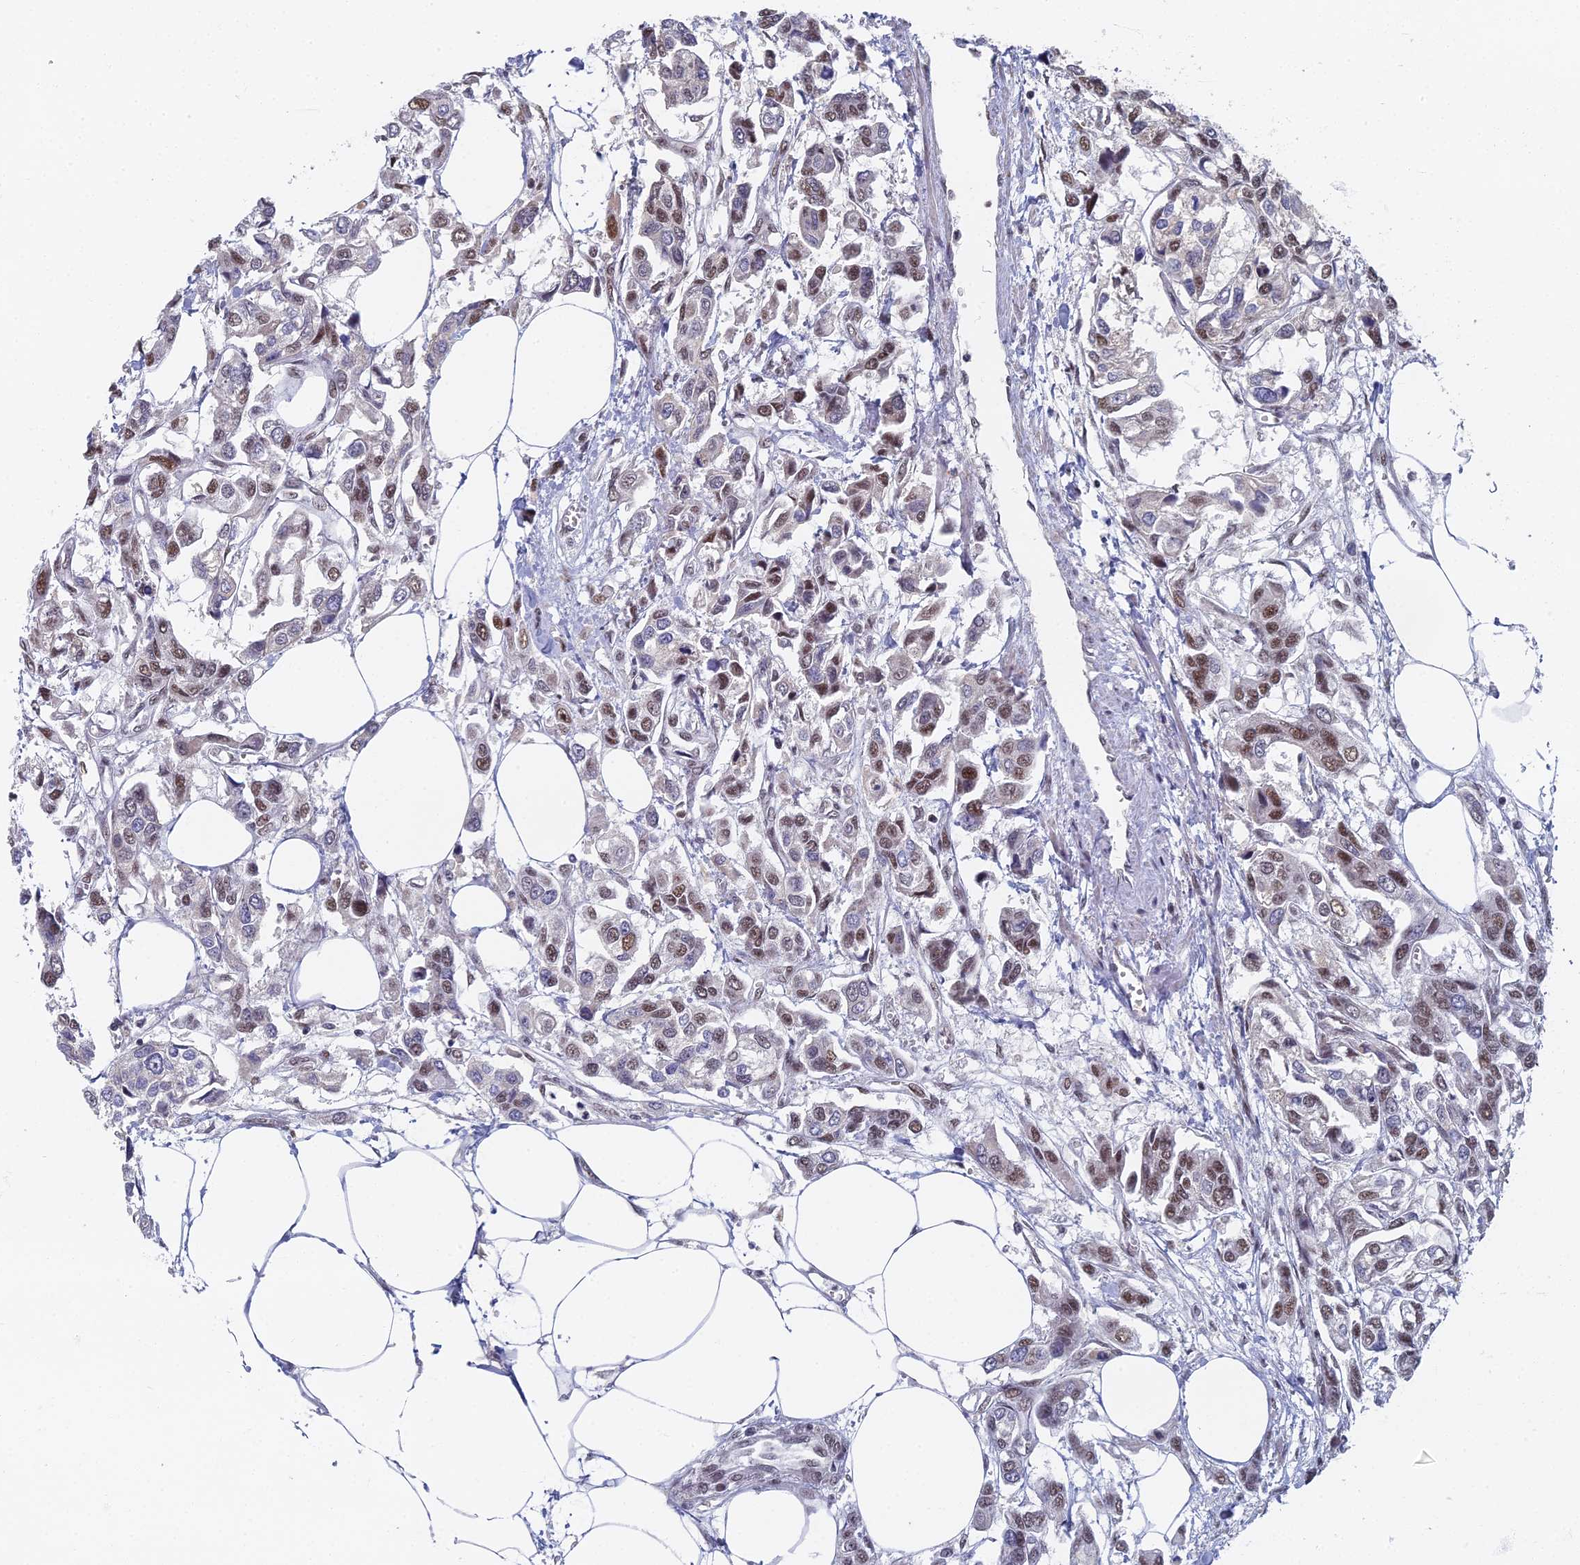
{"staining": {"intensity": "weak", "quantity": "25%-75%", "location": "nuclear"}, "tissue": "urothelial cancer", "cell_type": "Tumor cells", "image_type": "cancer", "snomed": [{"axis": "morphology", "description": "Urothelial carcinoma, High grade"}, {"axis": "topography", "description": "Urinary bladder"}], "caption": "There is low levels of weak nuclear expression in tumor cells of urothelial cancer, as demonstrated by immunohistochemical staining (brown color).", "gene": "TAF13", "patient": {"sex": "male", "age": 67}}